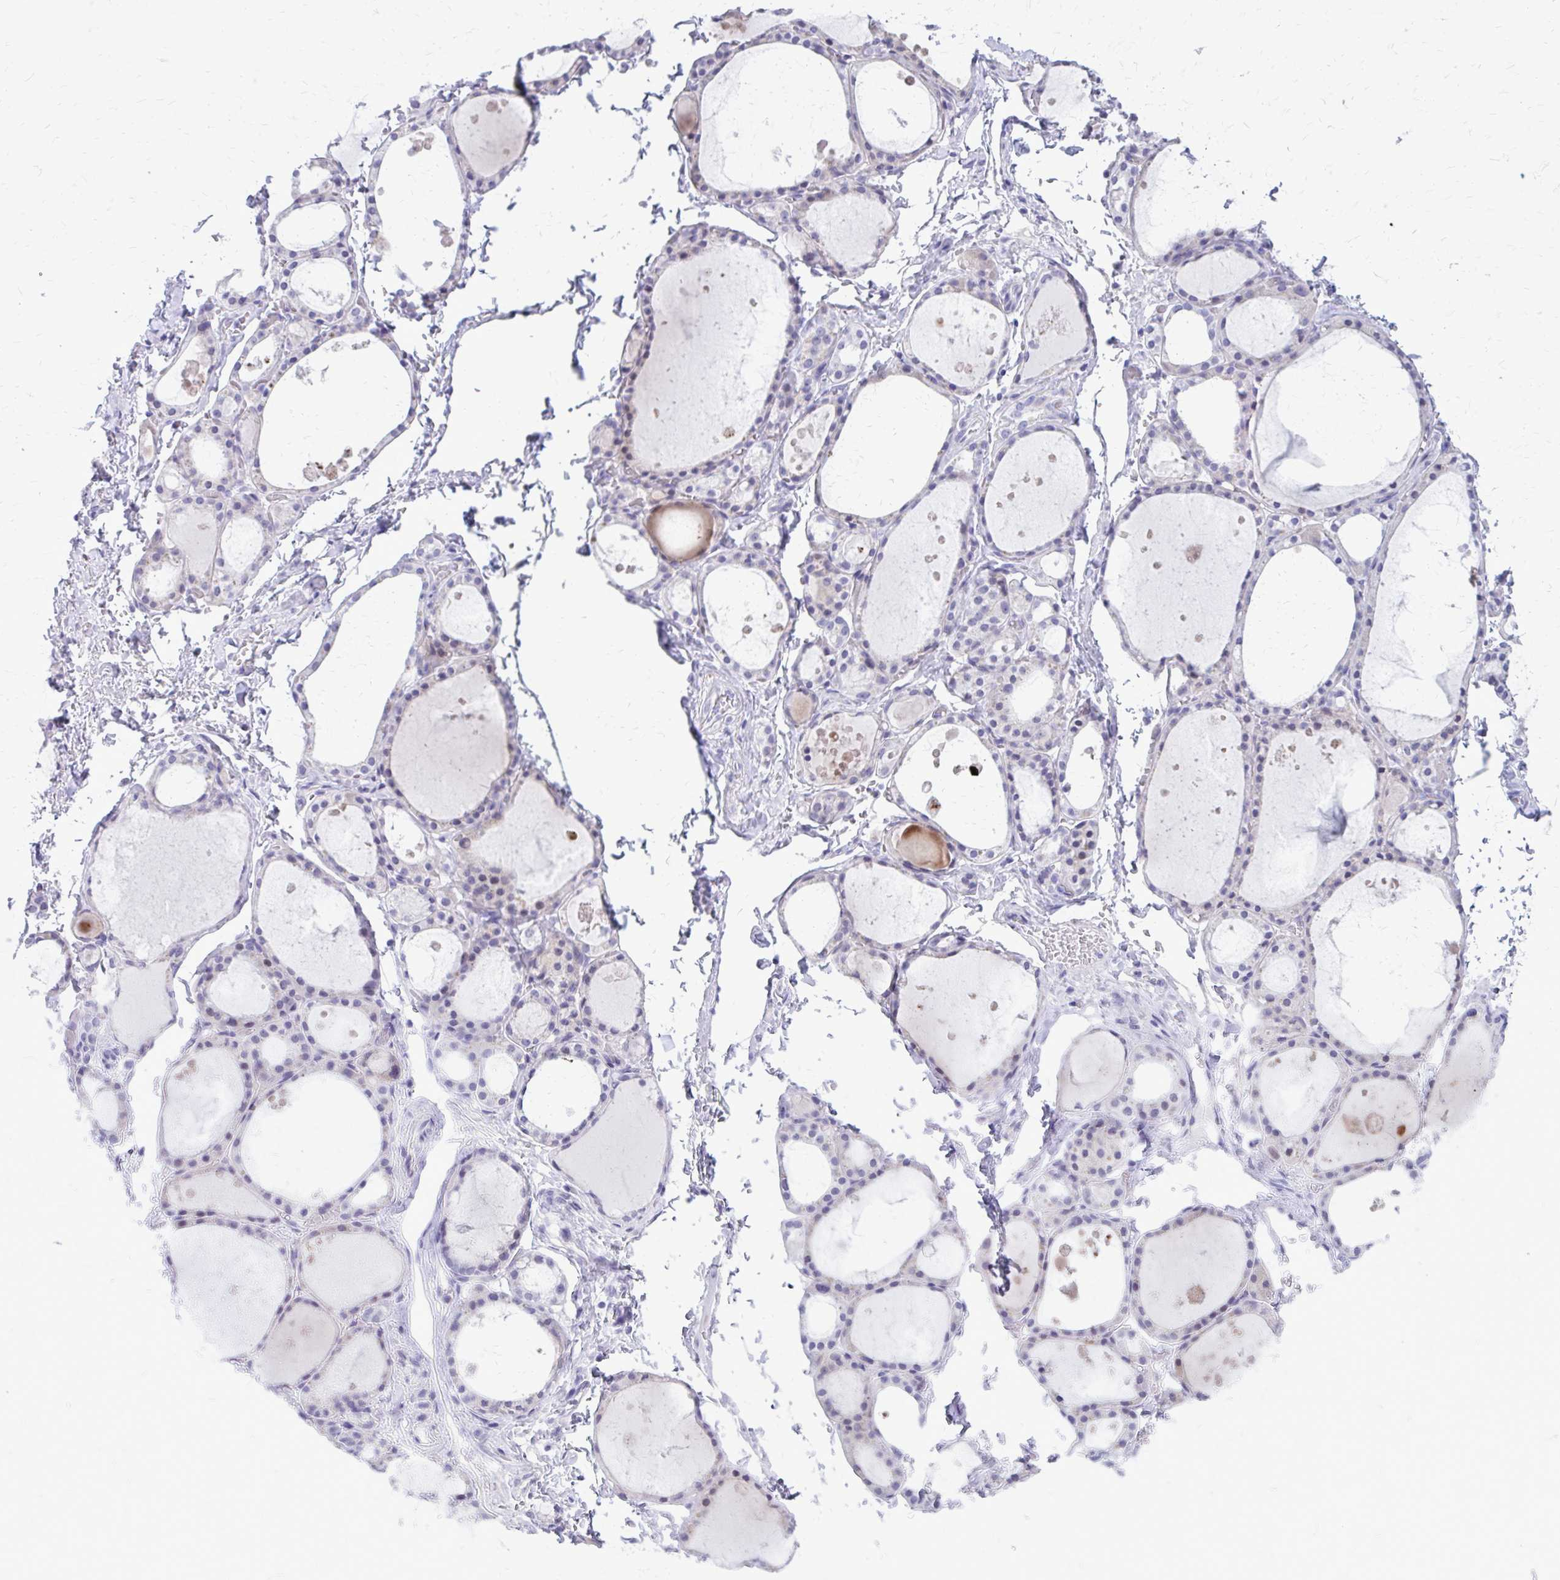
{"staining": {"intensity": "negative", "quantity": "none", "location": "none"}, "tissue": "thyroid gland", "cell_type": "Glandular cells", "image_type": "normal", "snomed": [{"axis": "morphology", "description": "Normal tissue, NOS"}, {"axis": "topography", "description": "Thyroid gland"}], "caption": "Immunohistochemistry of unremarkable thyroid gland reveals no expression in glandular cells.", "gene": "LCN15", "patient": {"sex": "male", "age": 68}}